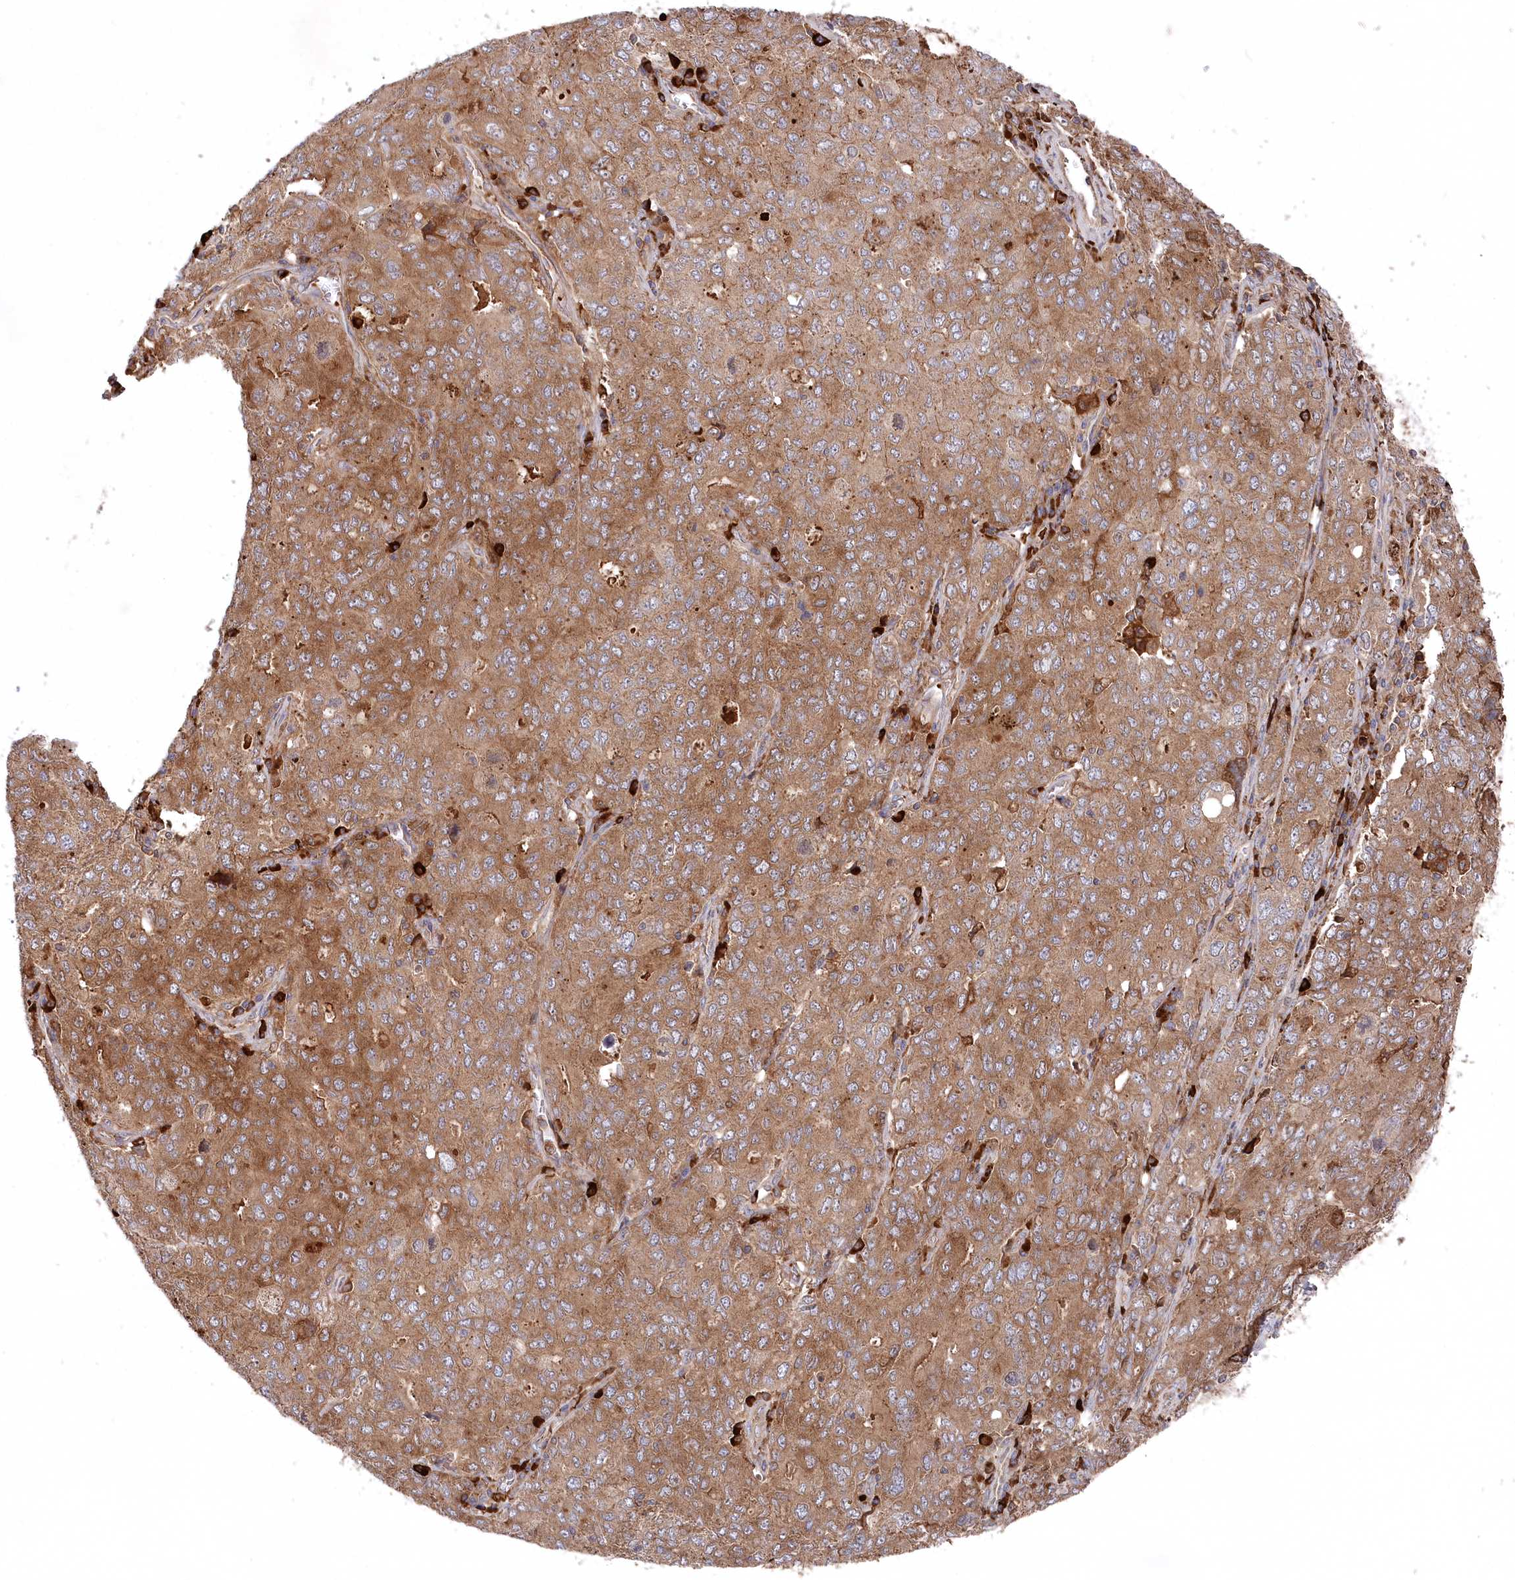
{"staining": {"intensity": "moderate", "quantity": ">75%", "location": "cytoplasmic/membranous"}, "tissue": "ovarian cancer", "cell_type": "Tumor cells", "image_type": "cancer", "snomed": [{"axis": "morphology", "description": "Carcinoma, endometroid"}, {"axis": "topography", "description": "Ovary"}], "caption": "Immunohistochemical staining of ovarian cancer demonstrates medium levels of moderate cytoplasmic/membranous protein staining in about >75% of tumor cells.", "gene": "PPP1R21", "patient": {"sex": "female", "age": 62}}